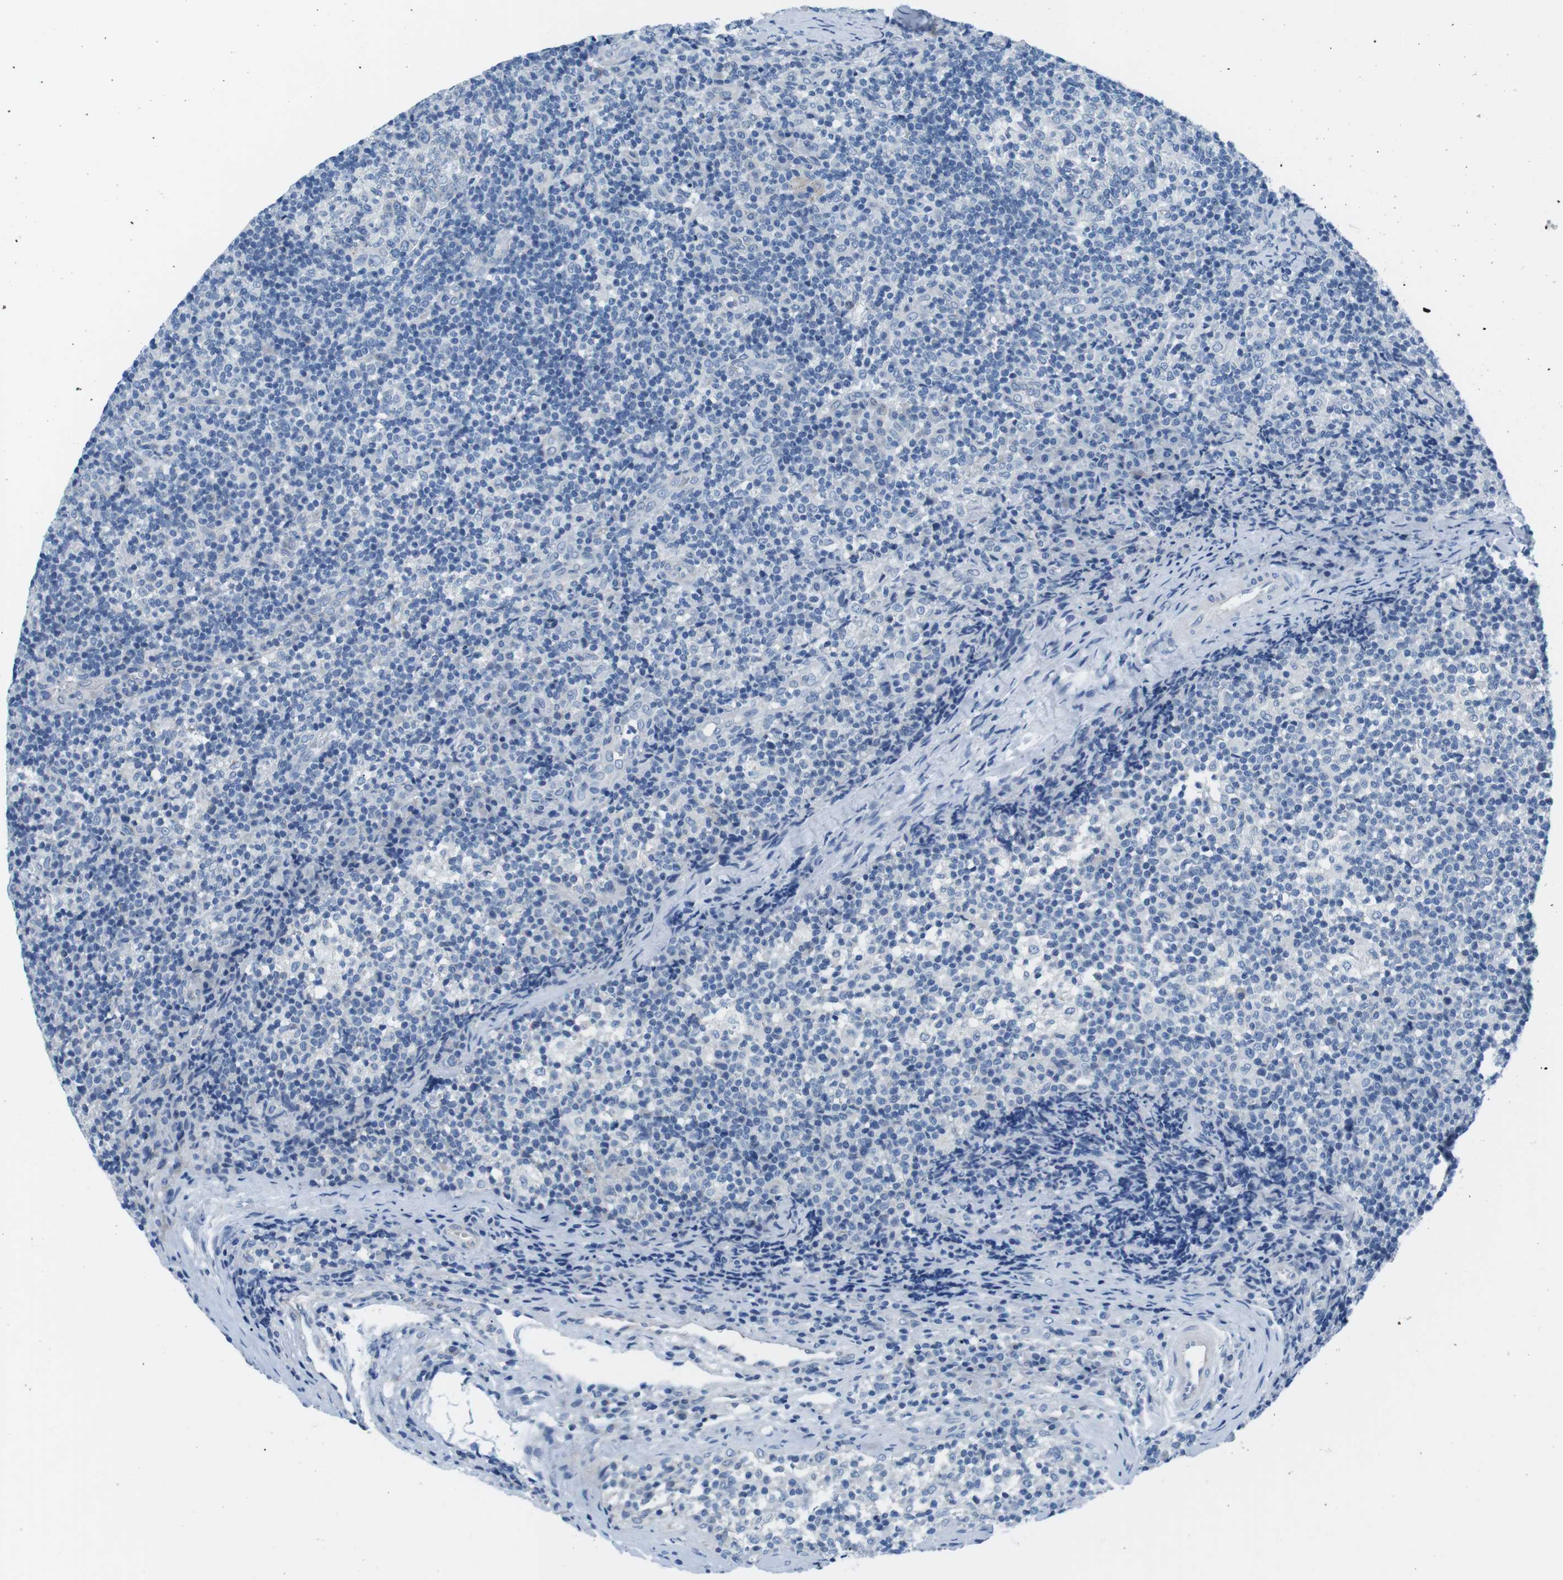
{"staining": {"intensity": "negative", "quantity": "none", "location": "none"}, "tissue": "lymph node", "cell_type": "Germinal center cells", "image_type": "normal", "snomed": [{"axis": "morphology", "description": "Normal tissue, NOS"}, {"axis": "morphology", "description": "Inflammation, NOS"}, {"axis": "topography", "description": "Lymph node"}], "caption": "Immunohistochemical staining of unremarkable lymph node displays no significant expression in germinal center cells. Brightfield microscopy of immunohistochemistry stained with DAB (brown) and hematoxylin (blue), captured at high magnification.", "gene": "MUC2", "patient": {"sex": "male", "age": 55}}